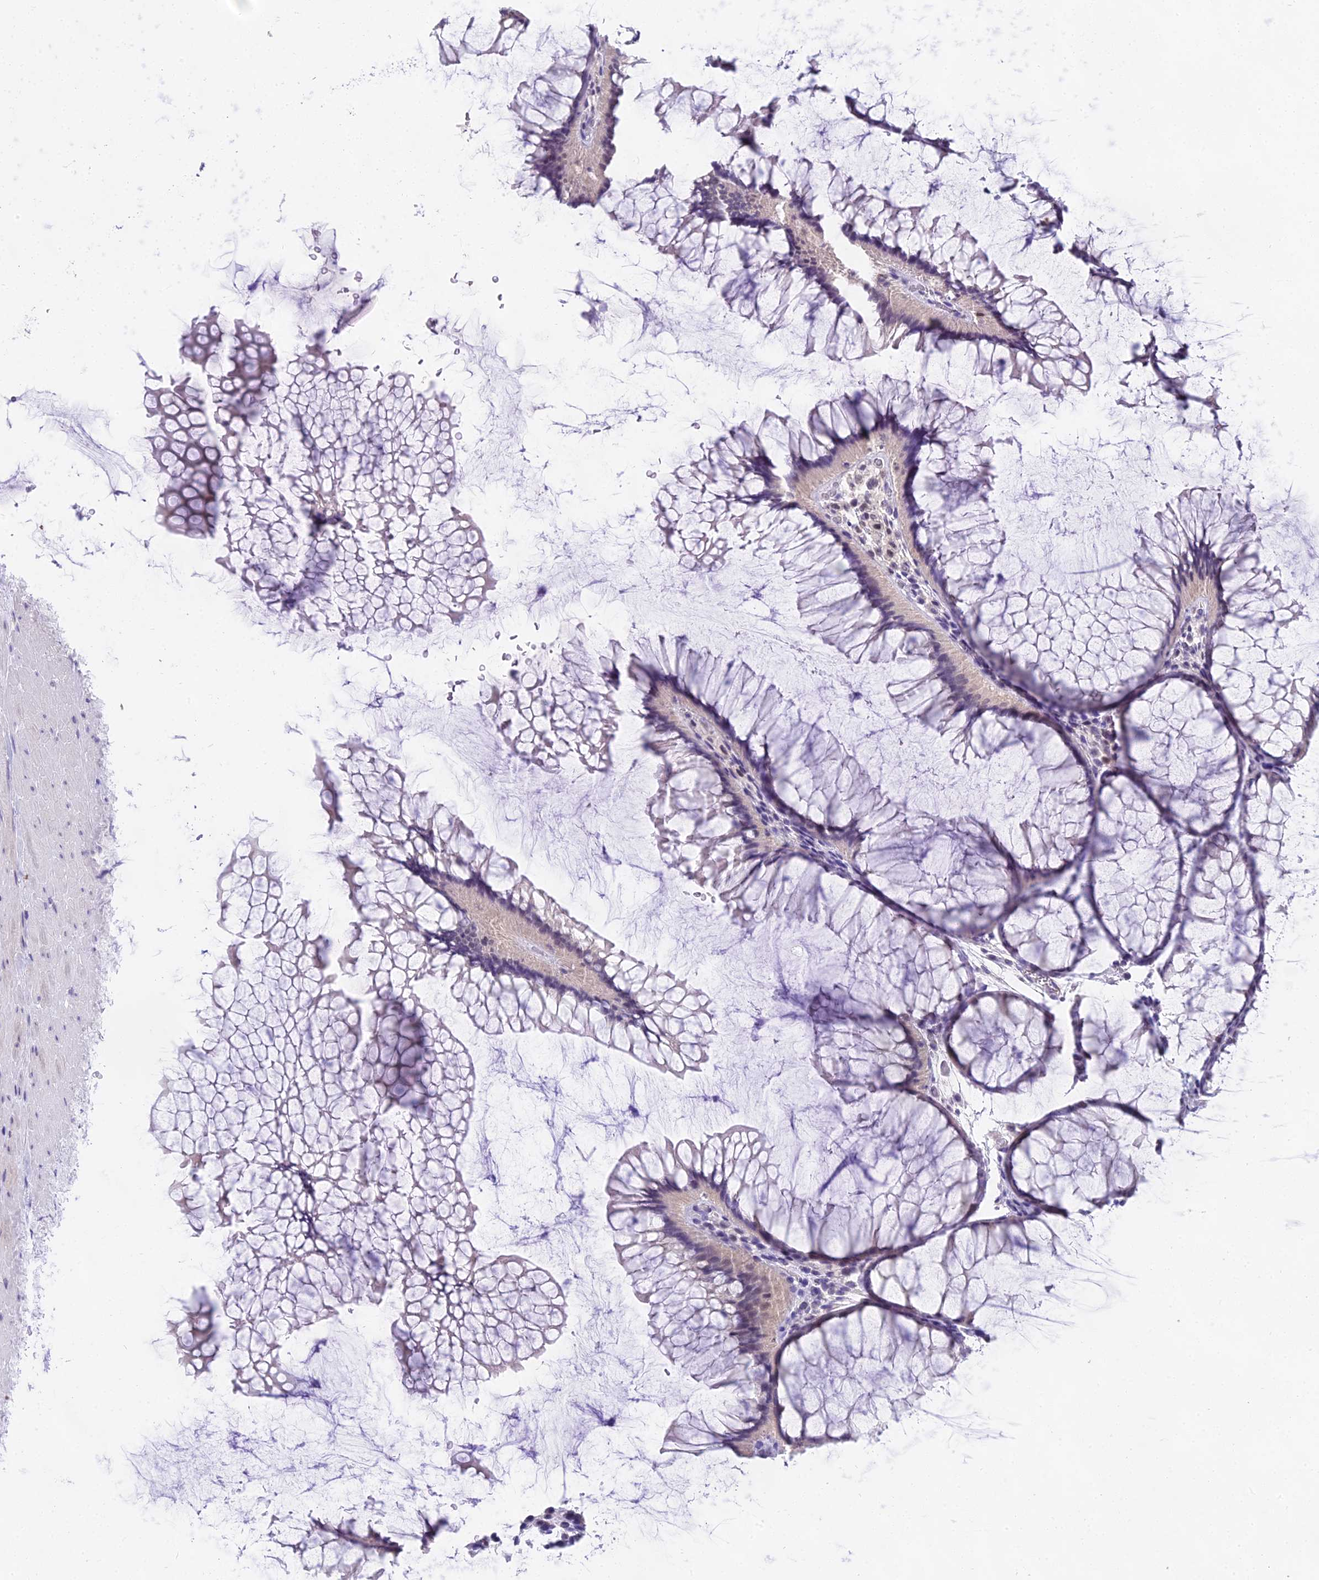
{"staining": {"intensity": "negative", "quantity": "none", "location": "none"}, "tissue": "colon", "cell_type": "Endothelial cells", "image_type": "normal", "snomed": [{"axis": "morphology", "description": "Normal tissue, NOS"}, {"axis": "topography", "description": "Colon"}], "caption": "IHC of unremarkable human colon shows no positivity in endothelial cells. Brightfield microscopy of IHC stained with DAB (3,3'-diaminobenzidine) (brown) and hematoxylin (blue), captured at high magnification.", "gene": "MAT2A", "patient": {"sex": "female", "age": 82}}